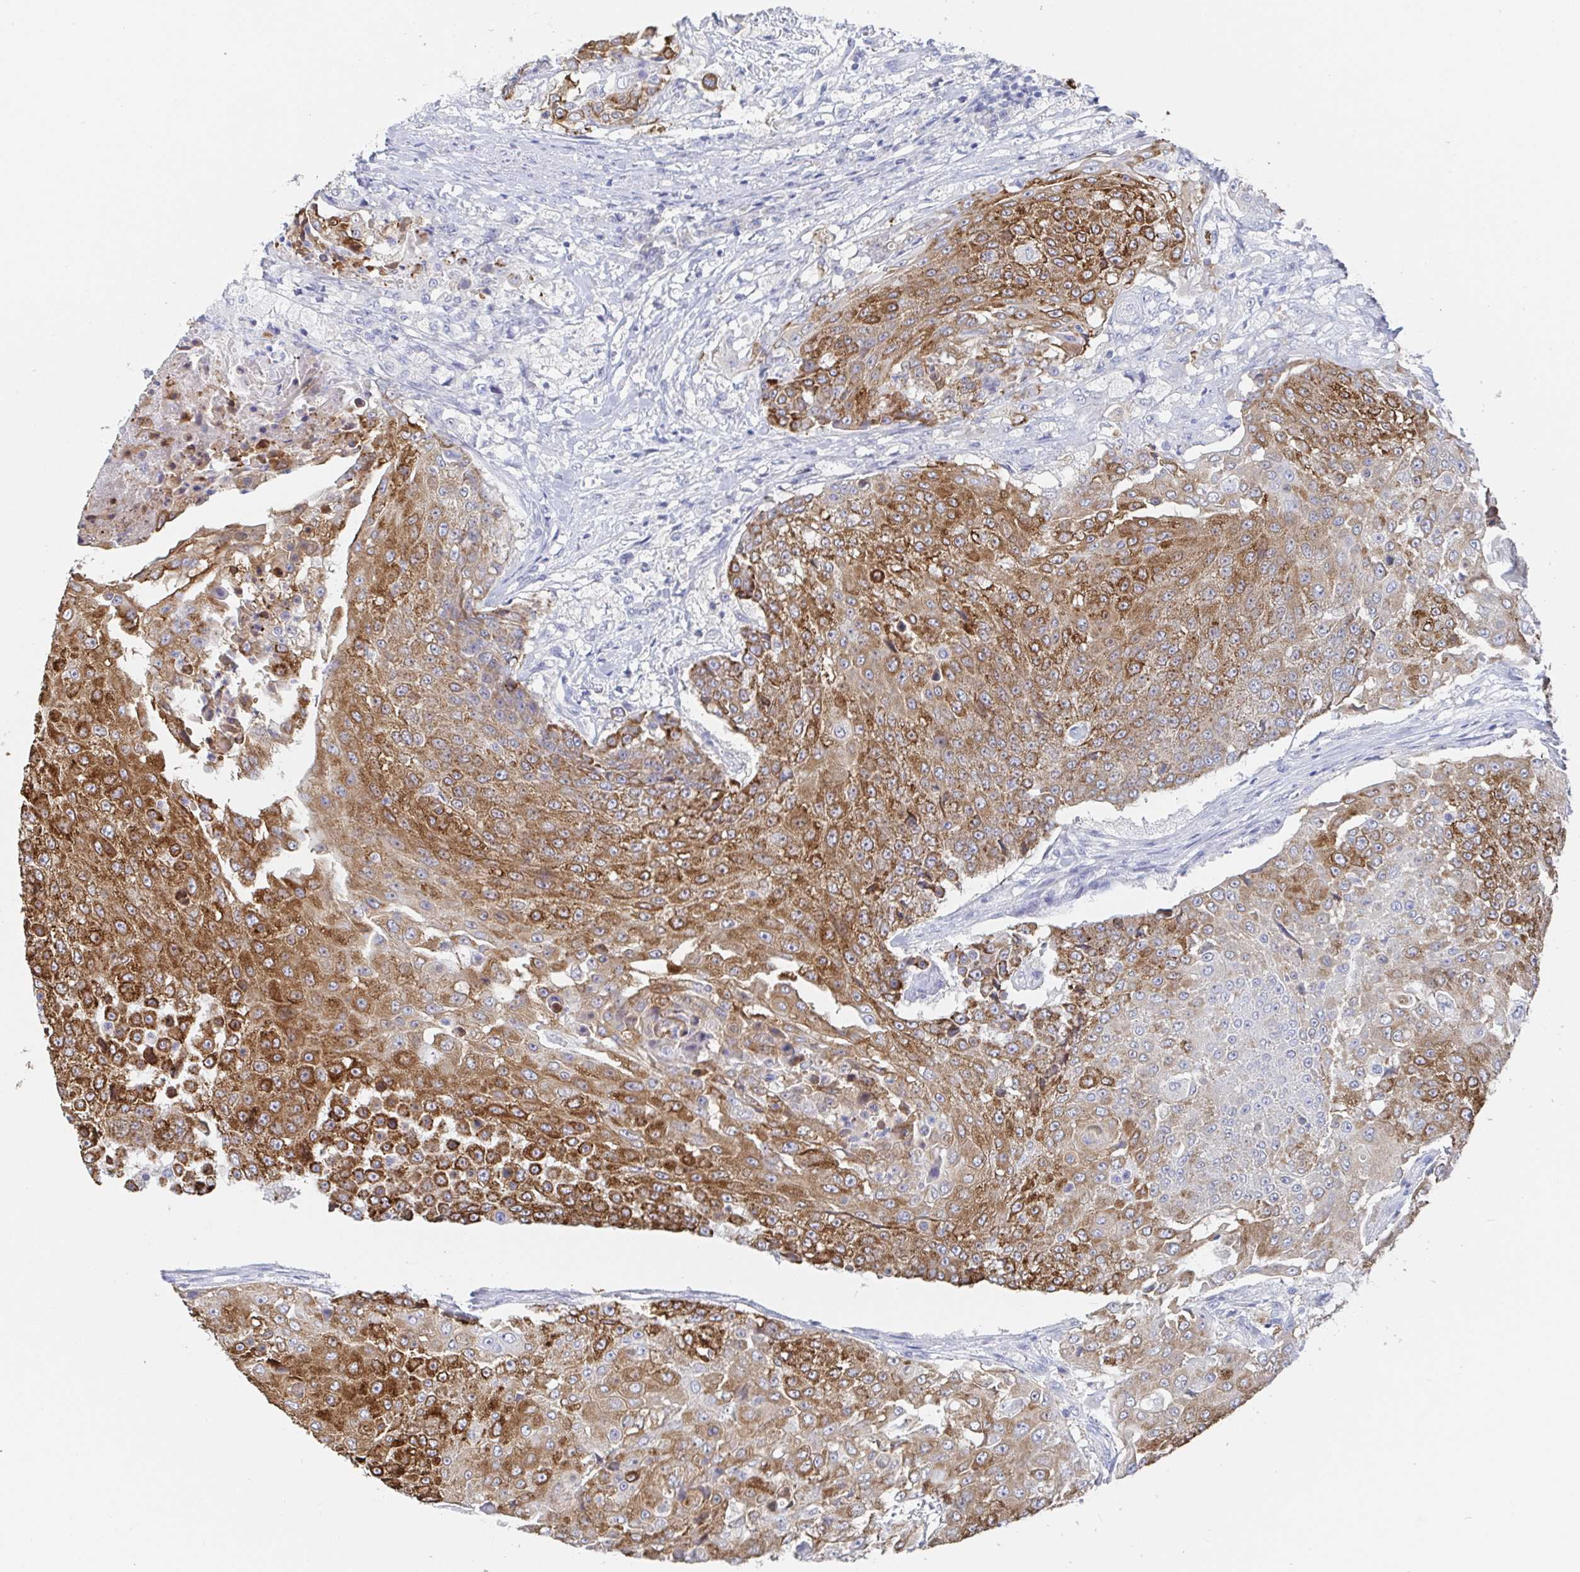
{"staining": {"intensity": "moderate", "quantity": ">75%", "location": "cytoplasmic/membranous"}, "tissue": "urothelial cancer", "cell_type": "Tumor cells", "image_type": "cancer", "snomed": [{"axis": "morphology", "description": "Urothelial carcinoma, High grade"}, {"axis": "topography", "description": "Urinary bladder"}], "caption": "Immunohistochemical staining of urothelial cancer displays moderate cytoplasmic/membranous protein expression in about >75% of tumor cells.", "gene": "ZNF430", "patient": {"sex": "female", "age": 63}}